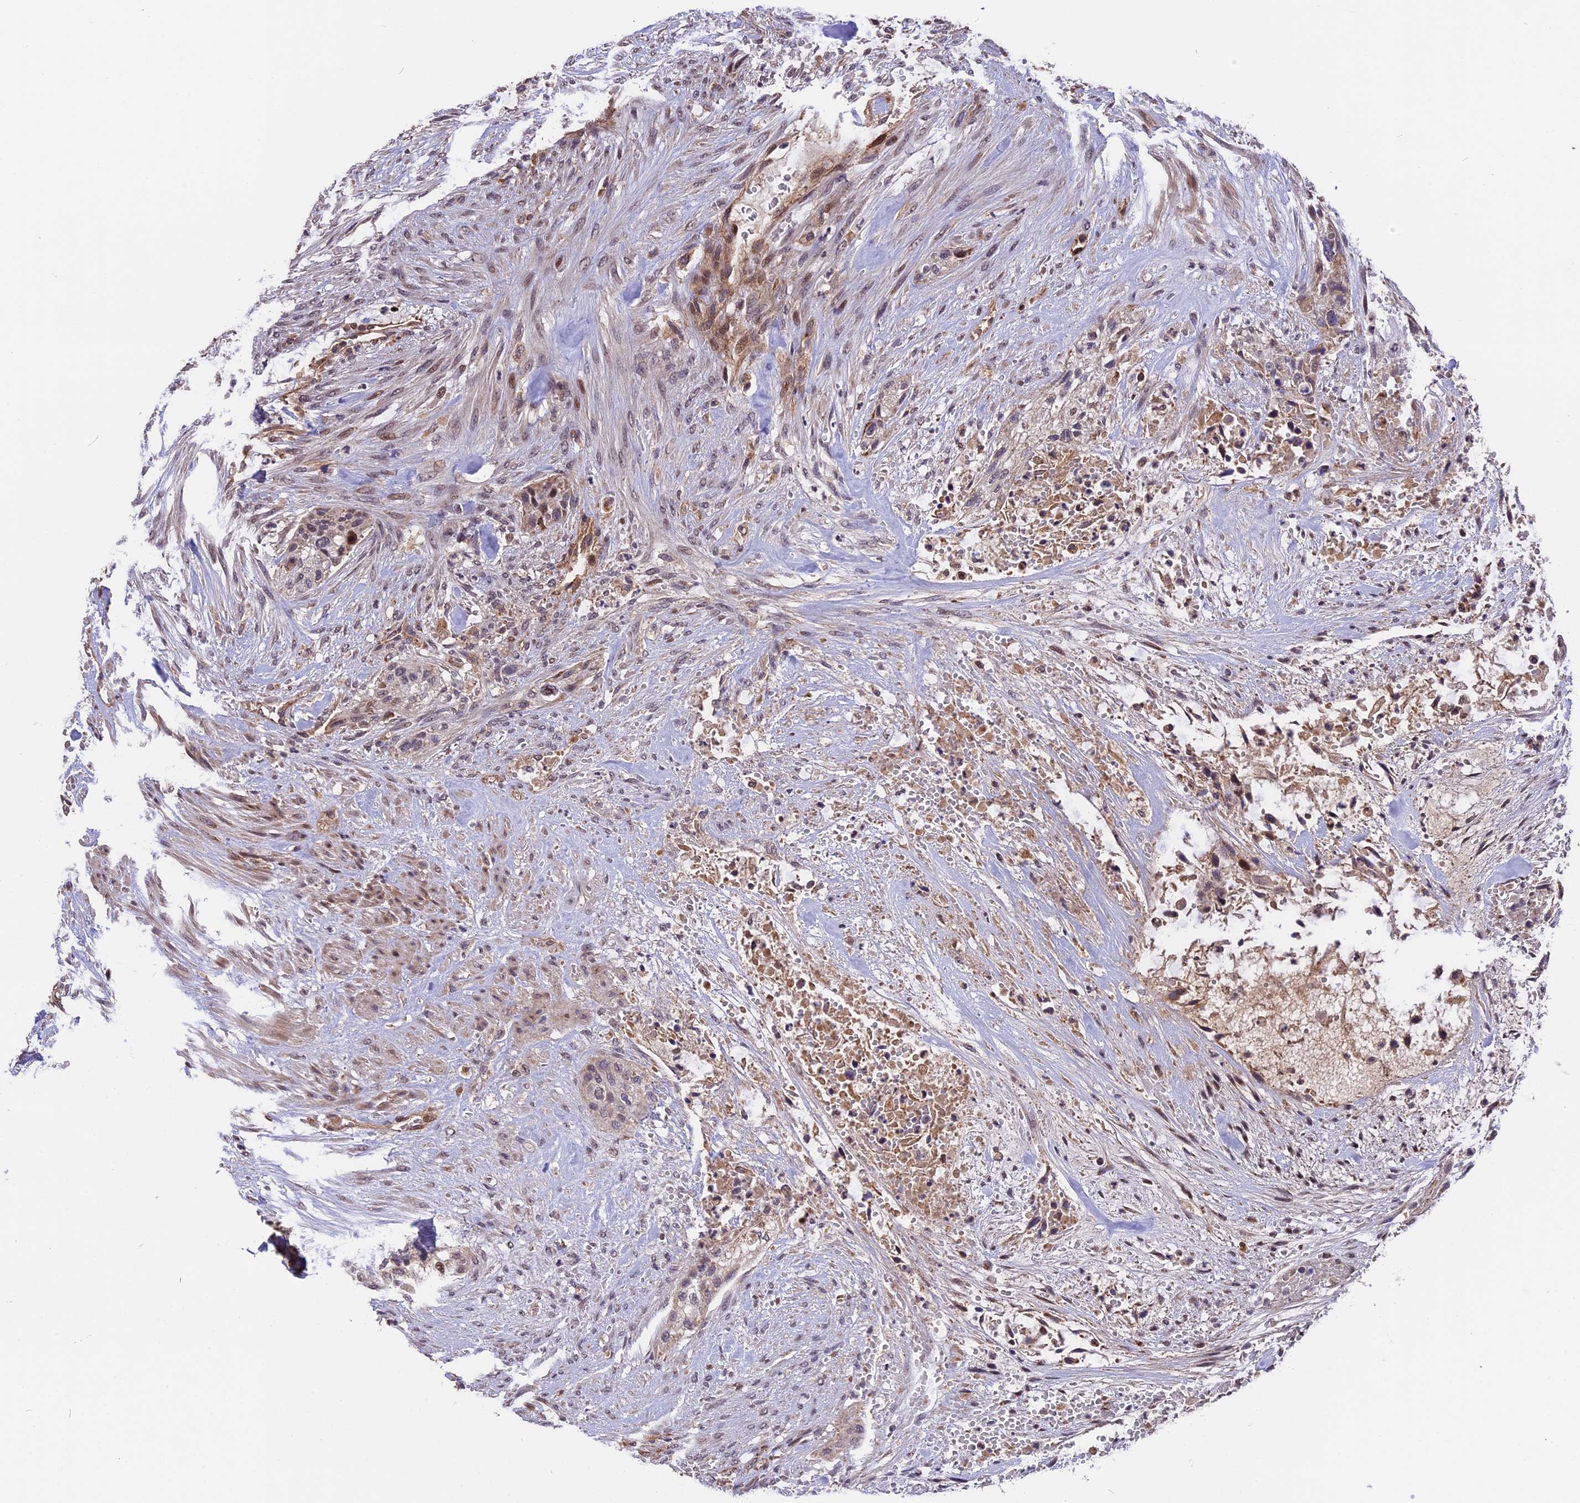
{"staining": {"intensity": "moderate", "quantity": "<25%", "location": "cytoplasmic/membranous,nuclear"}, "tissue": "urothelial cancer", "cell_type": "Tumor cells", "image_type": "cancer", "snomed": [{"axis": "morphology", "description": "Urothelial carcinoma, High grade"}, {"axis": "topography", "description": "Urinary bladder"}], "caption": "High-magnification brightfield microscopy of urothelial carcinoma (high-grade) stained with DAB (brown) and counterstained with hematoxylin (blue). tumor cells exhibit moderate cytoplasmic/membranous and nuclear expression is seen in about<25% of cells.", "gene": "RERGL", "patient": {"sex": "male", "age": 35}}